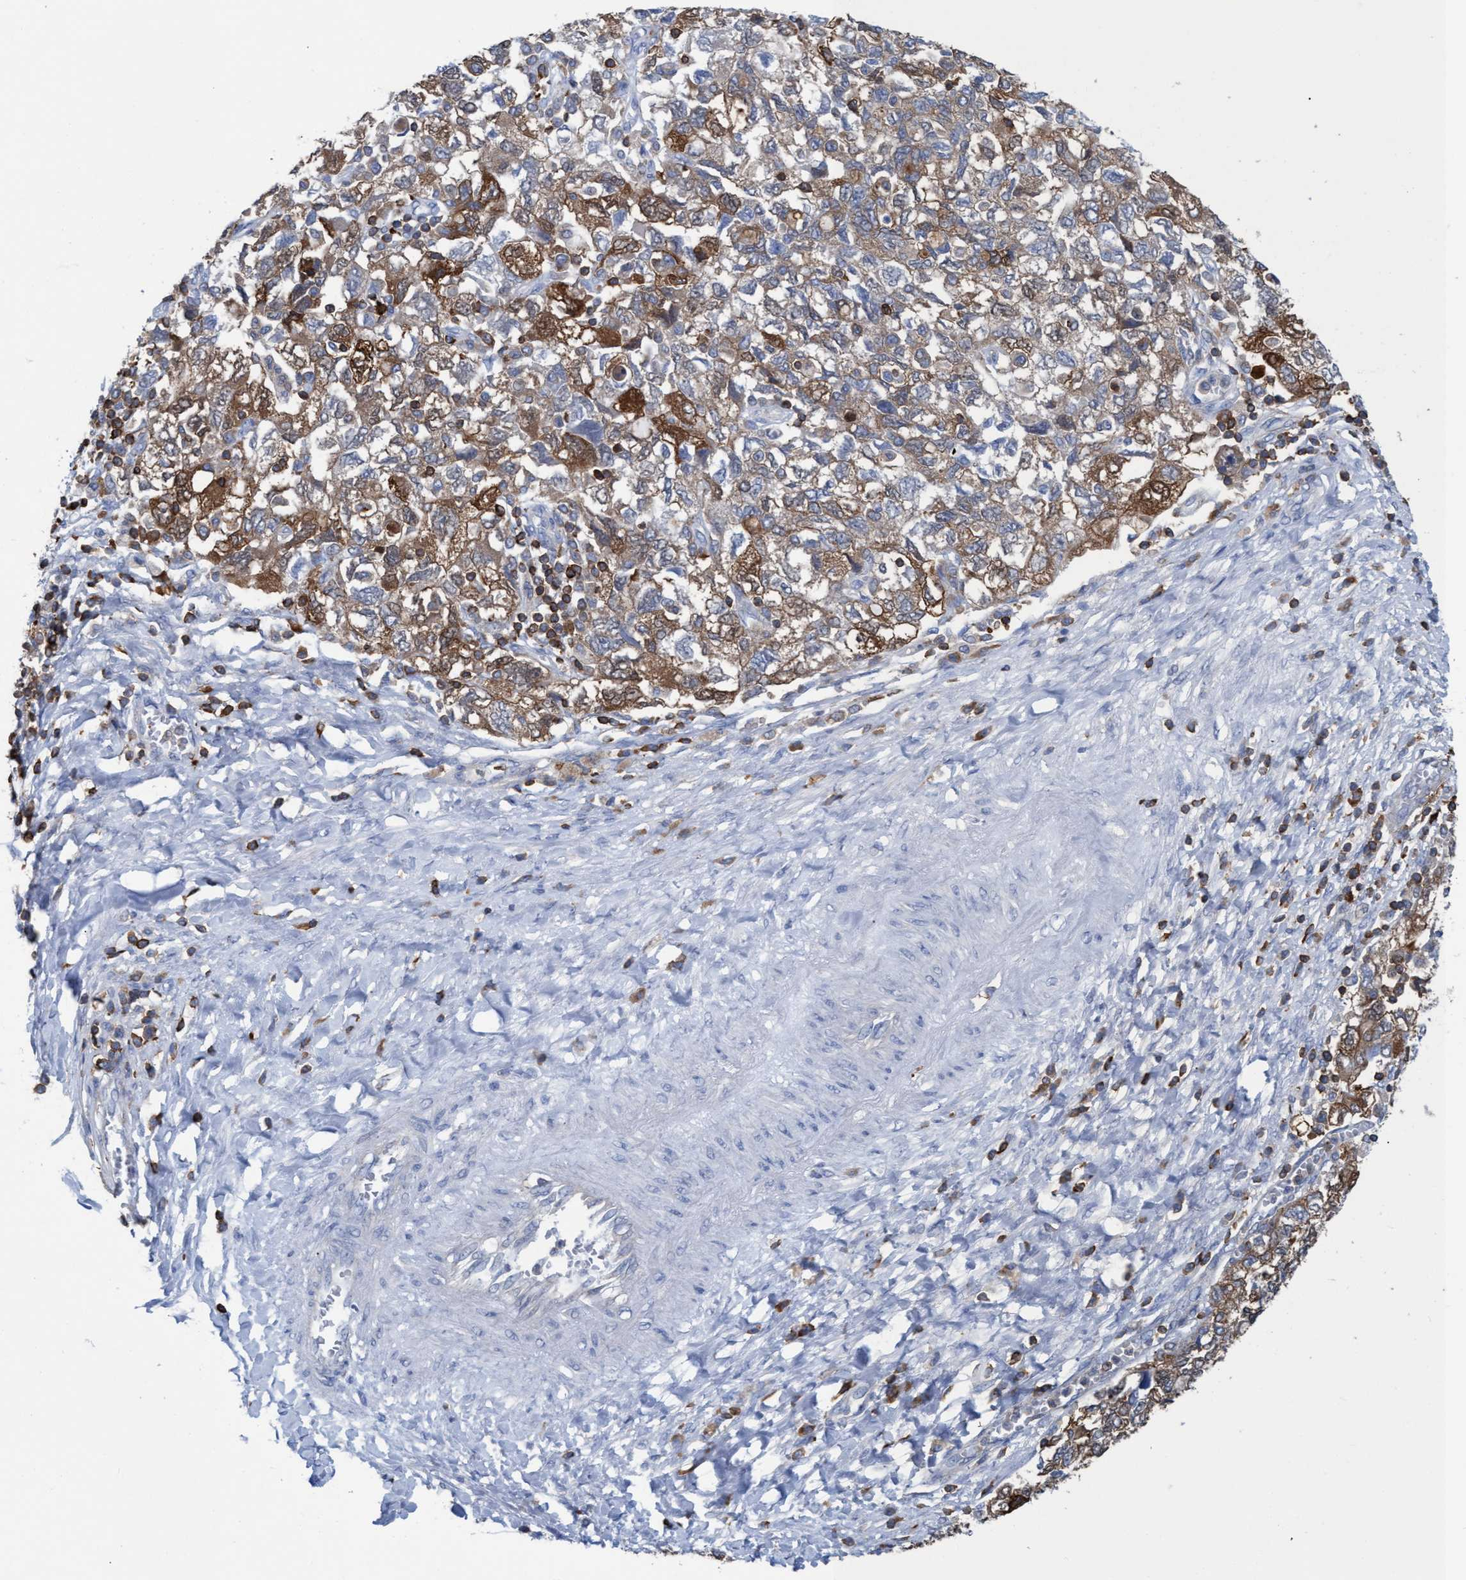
{"staining": {"intensity": "moderate", "quantity": ">75%", "location": "cytoplasmic/membranous"}, "tissue": "ovarian cancer", "cell_type": "Tumor cells", "image_type": "cancer", "snomed": [{"axis": "morphology", "description": "Carcinoma, NOS"}, {"axis": "morphology", "description": "Cystadenocarcinoma, serous, NOS"}, {"axis": "topography", "description": "Ovary"}], "caption": "IHC of human carcinoma (ovarian) reveals medium levels of moderate cytoplasmic/membranous positivity in about >75% of tumor cells.", "gene": "EZR", "patient": {"sex": "female", "age": 69}}